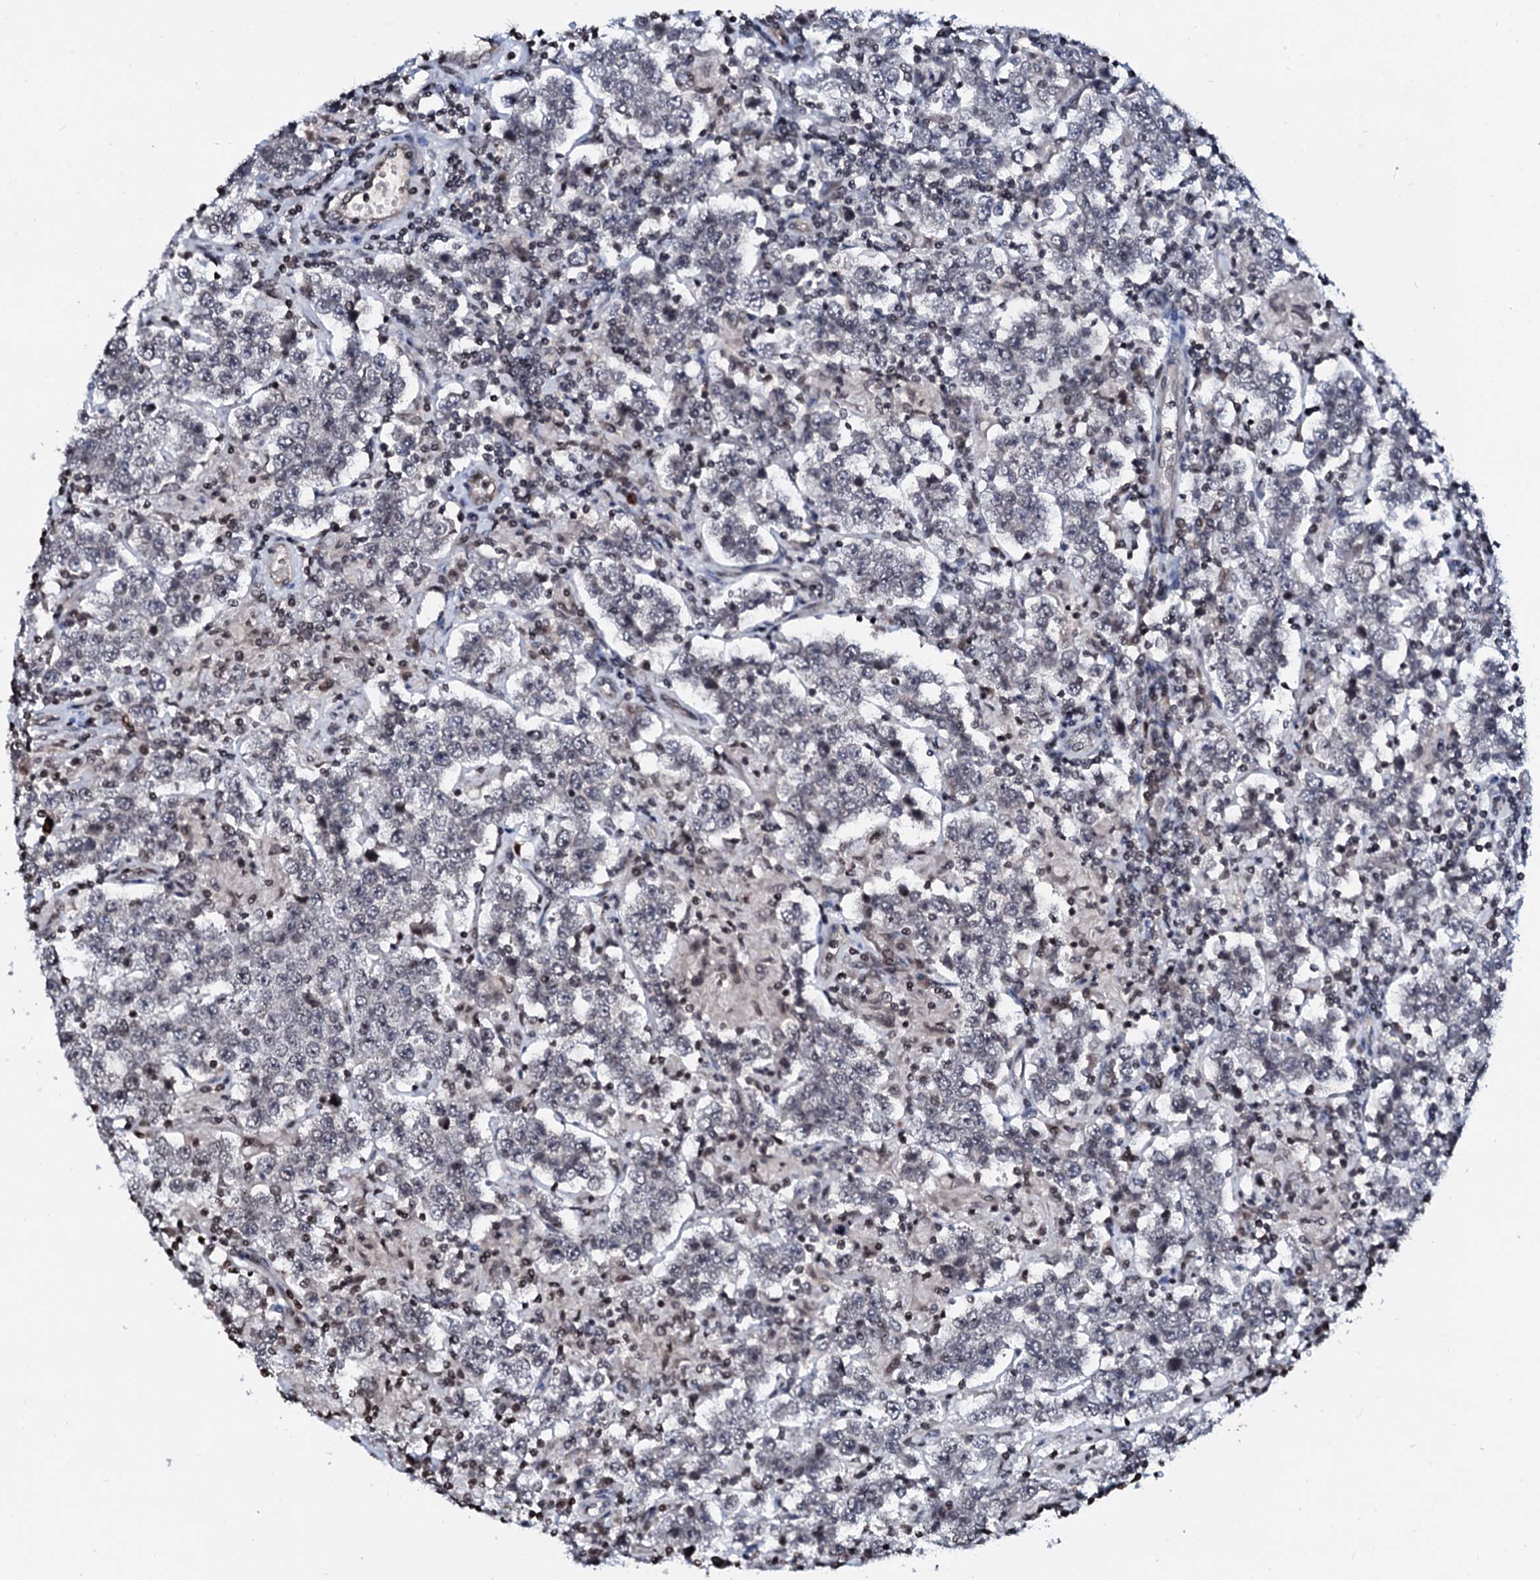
{"staining": {"intensity": "negative", "quantity": "none", "location": "none"}, "tissue": "testis cancer", "cell_type": "Tumor cells", "image_type": "cancer", "snomed": [{"axis": "morphology", "description": "Normal tissue, NOS"}, {"axis": "morphology", "description": "Urothelial carcinoma, High grade"}, {"axis": "morphology", "description": "Seminoma, NOS"}, {"axis": "morphology", "description": "Carcinoma, Embryonal, NOS"}, {"axis": "topography", "description": "Urinary bladder"}, {"axis": "topography", "description": "Testis"}], "caption": "IHC histopathology image of human testis cancer (high-grade urothelial carcinoma) stained for a protein (brown), which exhibits no positivity in tumor cells.", "gene": "LSM11", "patient": {"sex": "male", "age": 41}}